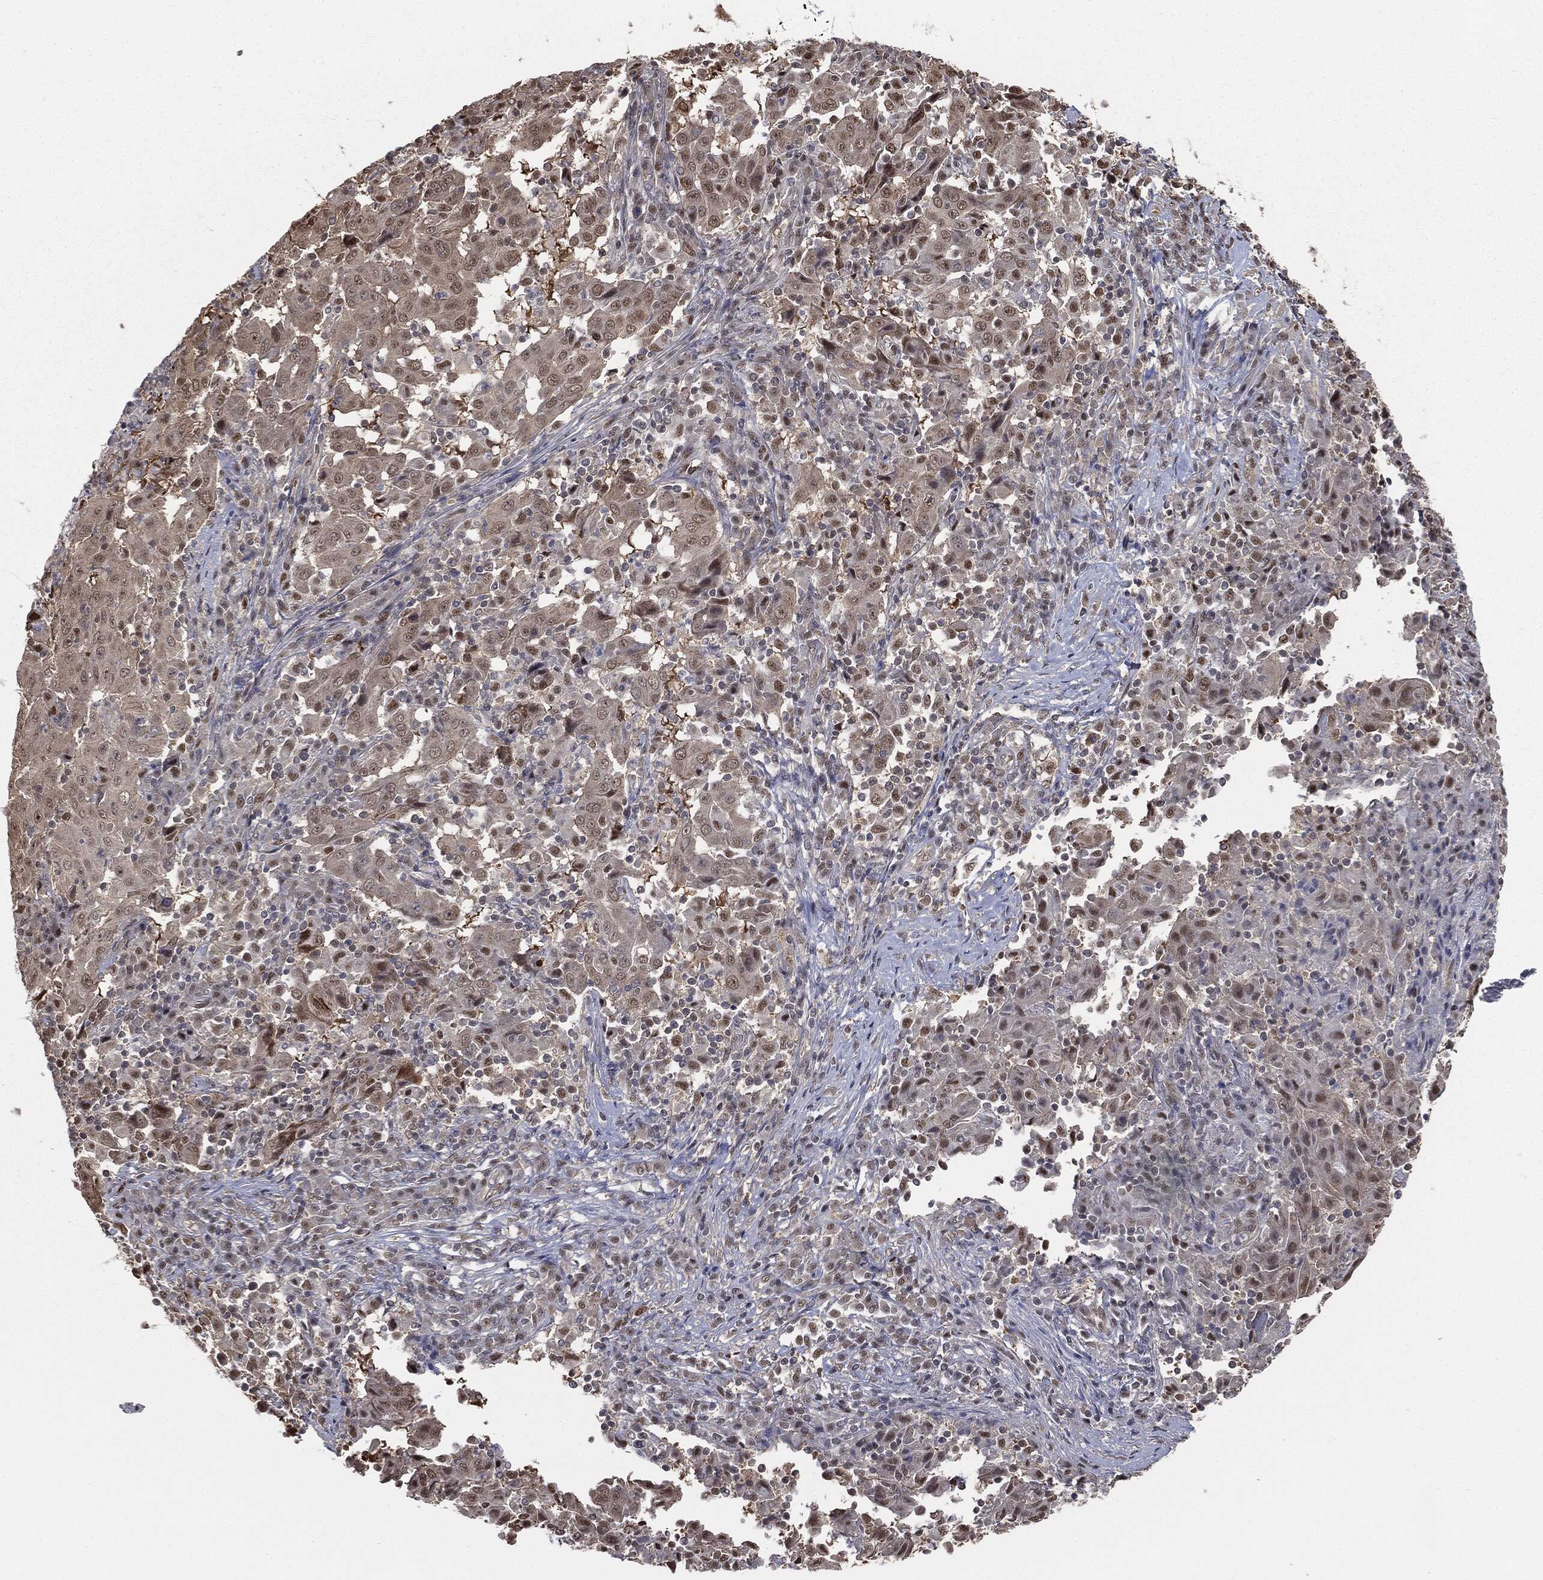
{"staining": {"intensity": "moderate", "quantity": "25%-75%", "location": "nuclear"}, "tissue": "pancreatic cancer", "cell_type": "Tumor cells", "image_type": "cancer", "snomed": [{"axis": "morphology", "description": "Adenocarcinoma, NOS"}, {"axis": "topography", "description": "Pancreas"}], "caption": "Human adenocarcinoma (pancreatic) stained with a brown dye displays moderate nuclear positive expression in about 25%-75% of tumor cells.", "gene": "SHLD2", "patient": {"sex": "male", "age": 63}}